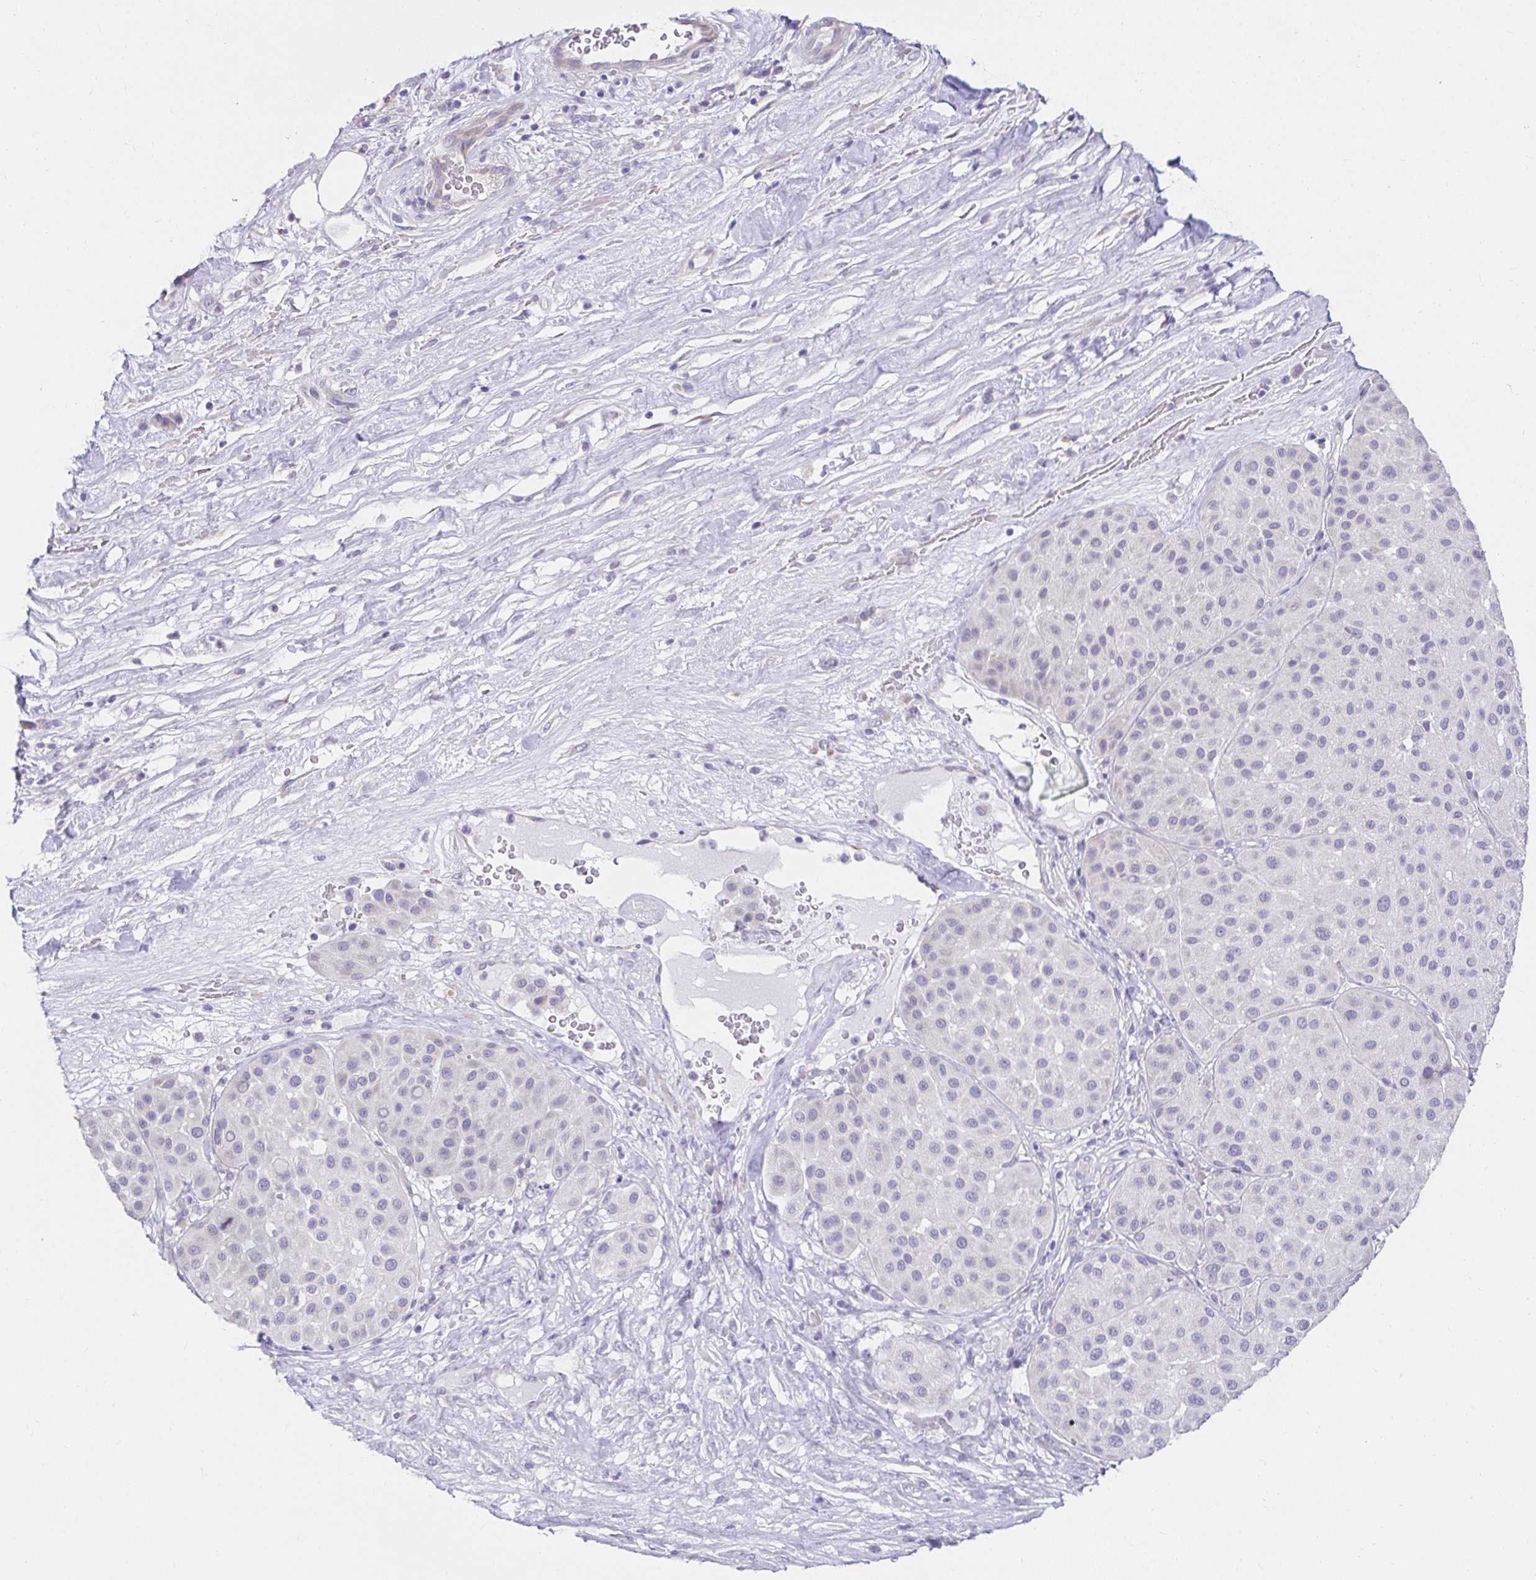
{"staining": {"intensity": "negative", "quantity": "none", "location": "none"}, "tissue": "melanoma", "cell_type": "Tumor cells", "image_type": "cancer", "snomed": [{"axis": "morphology", "description": "Malignant melanoma, Metastatic site"}, {"axis": "topography", "description": "Smooth muscle"}], "caption": "Image shows no significant protein positivity in tumor cells of malignant melanoma (metastatic site). (Stains: DAB immunohistochemistry (IHC) with hematoxylin counter stain, Microscopy: brightfield microscopy at high magnification).", "gene": "VGLL1", "patient": {"sex": "male", "age": 41}}